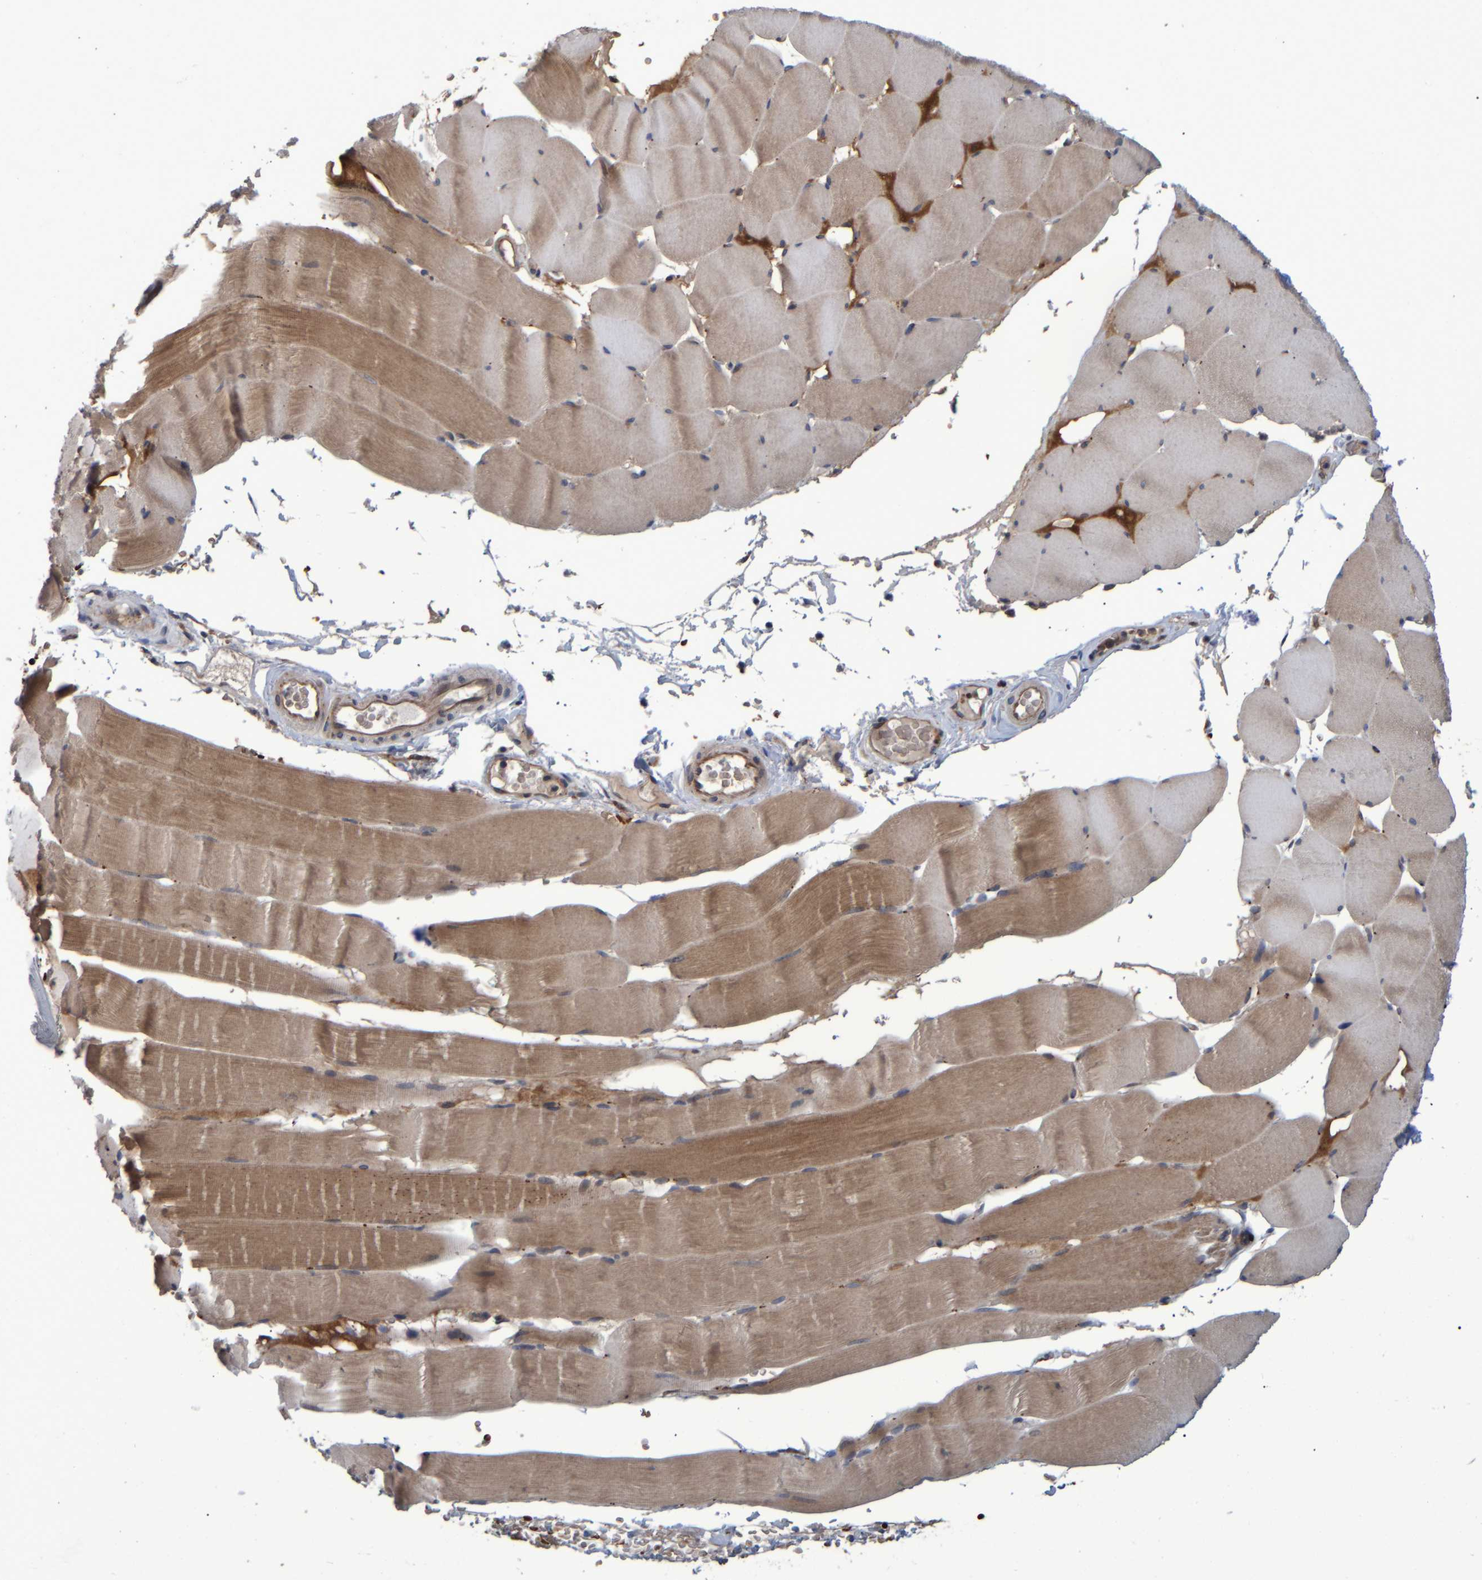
{"staining": {"intensity": "moderate", "quantity": ">75%", "location": "cytoplasmic/membranous"}, "tissue": "skeletal muscle", "cell_type": "Myocytes", "image_type": "normal", "snomed": [{"axis": "morphology", "description": "Normal tissue, NOS"}, {"axis": "topography", "description": "Skeletal muscle"}], "caption": "Skeletal muscle stained for a protein exhibits moderate cytoplasmic/membranous positivity in myocytes. The staining was performed using DAB, with brown indicating positive protein expression. Nuclei are stained blue with hematoxylin.", "gene": "SPAG5", "patient": {"sex": "male", "age": 62}}